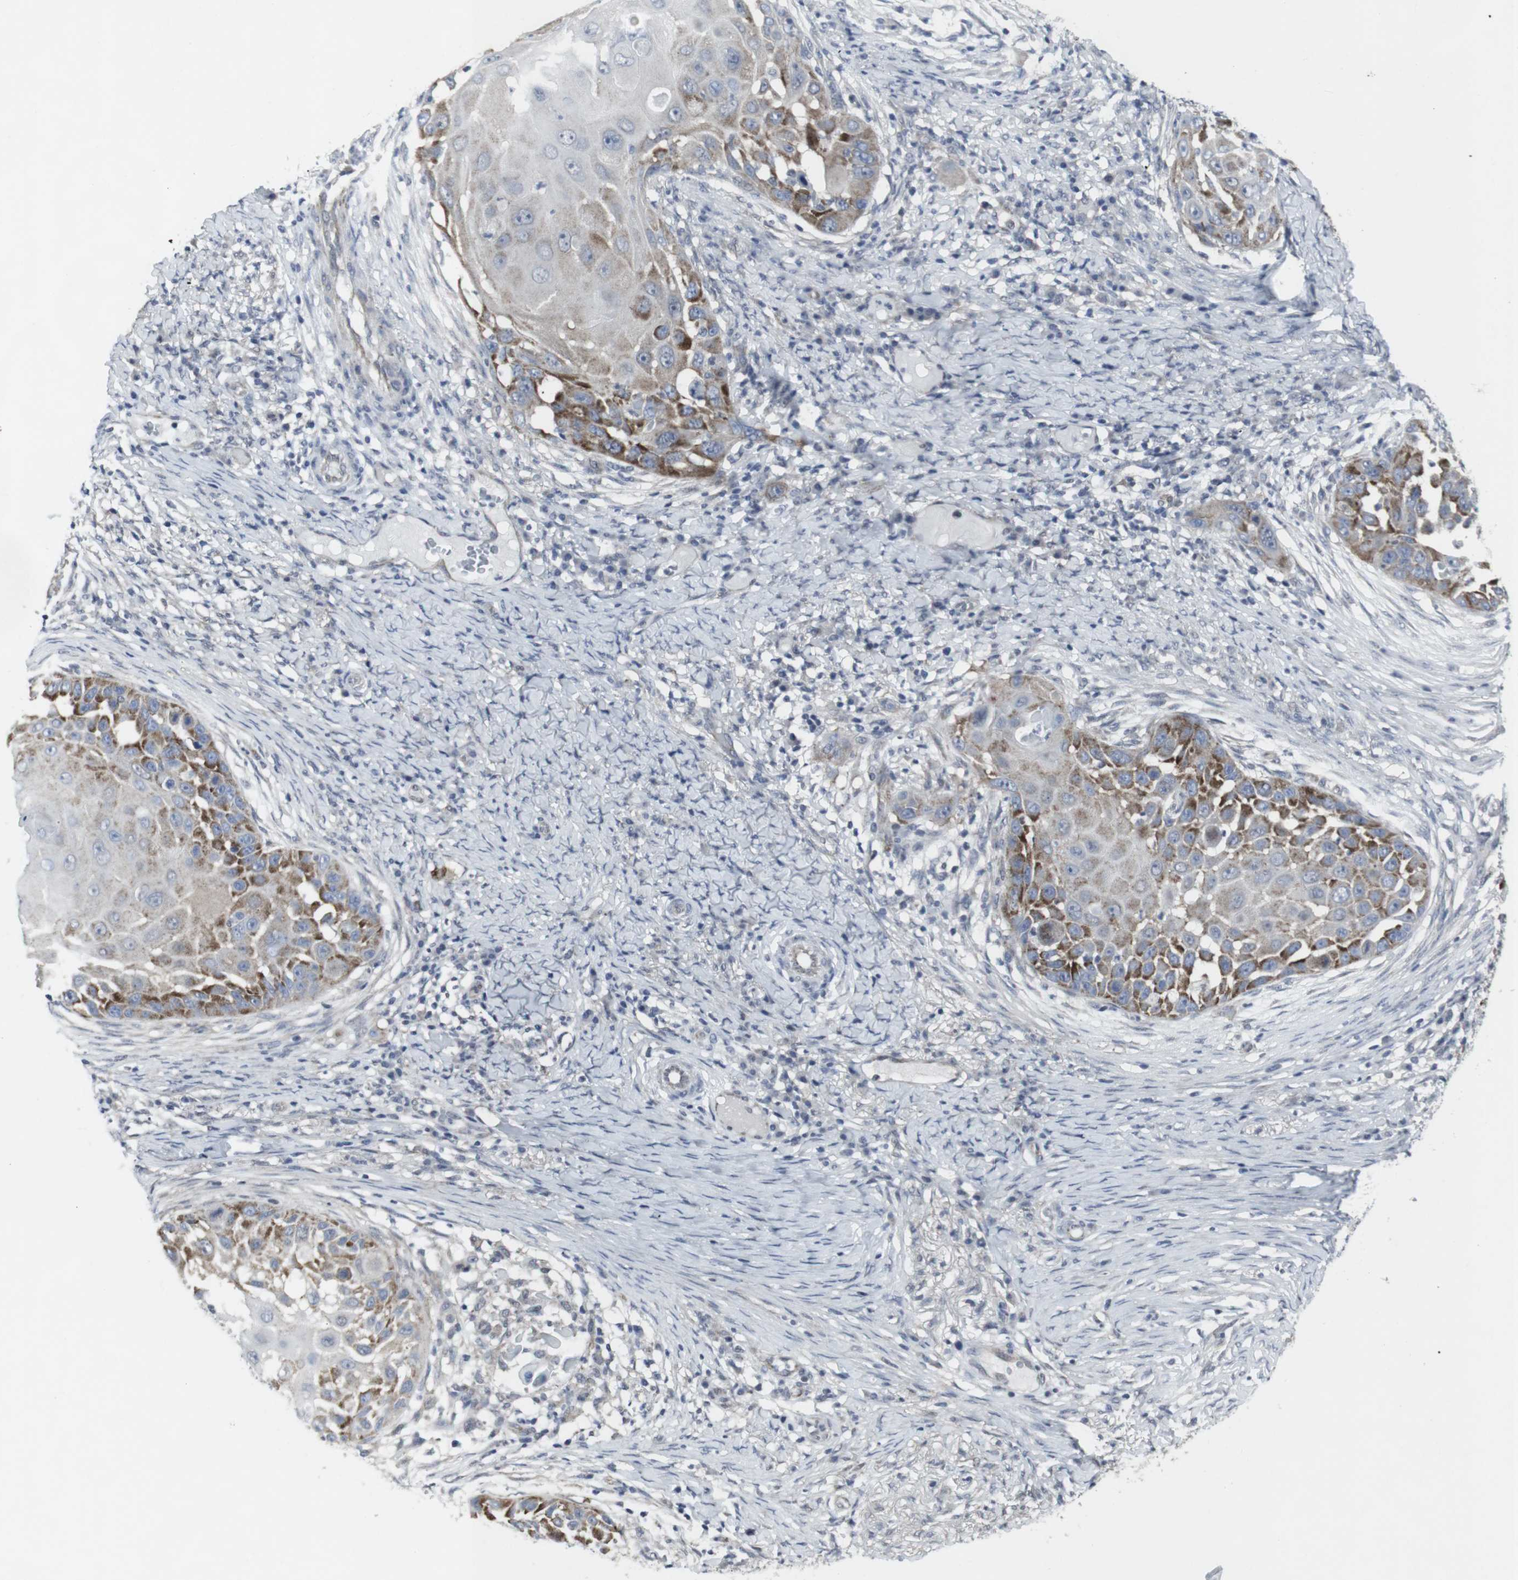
{"staining": {"intensity": "moderate", "quantity": ">75%", "location": "cytoplasmic/membranous"}, "tissue": "skin cancer", "cell_type": "Tumor cells", "image_type": "cancer", "snomed": [{"axis": "morphology", "description": "Squamous cell carcinoma, NOS"}, {"axis": "topography", "description": "Skin"}], "caption": "Immunohistochemical staining of human skin squamous cell carcinoma shows medium levels of moderate cytoplasmic/membranous positivity in approximately >75% of tumor cells. The protein of interest is shown in brown color, while the nuclei are stained blue.", "gene": "GEMIN2", "patient": {"sex": "female", "age": 44}}